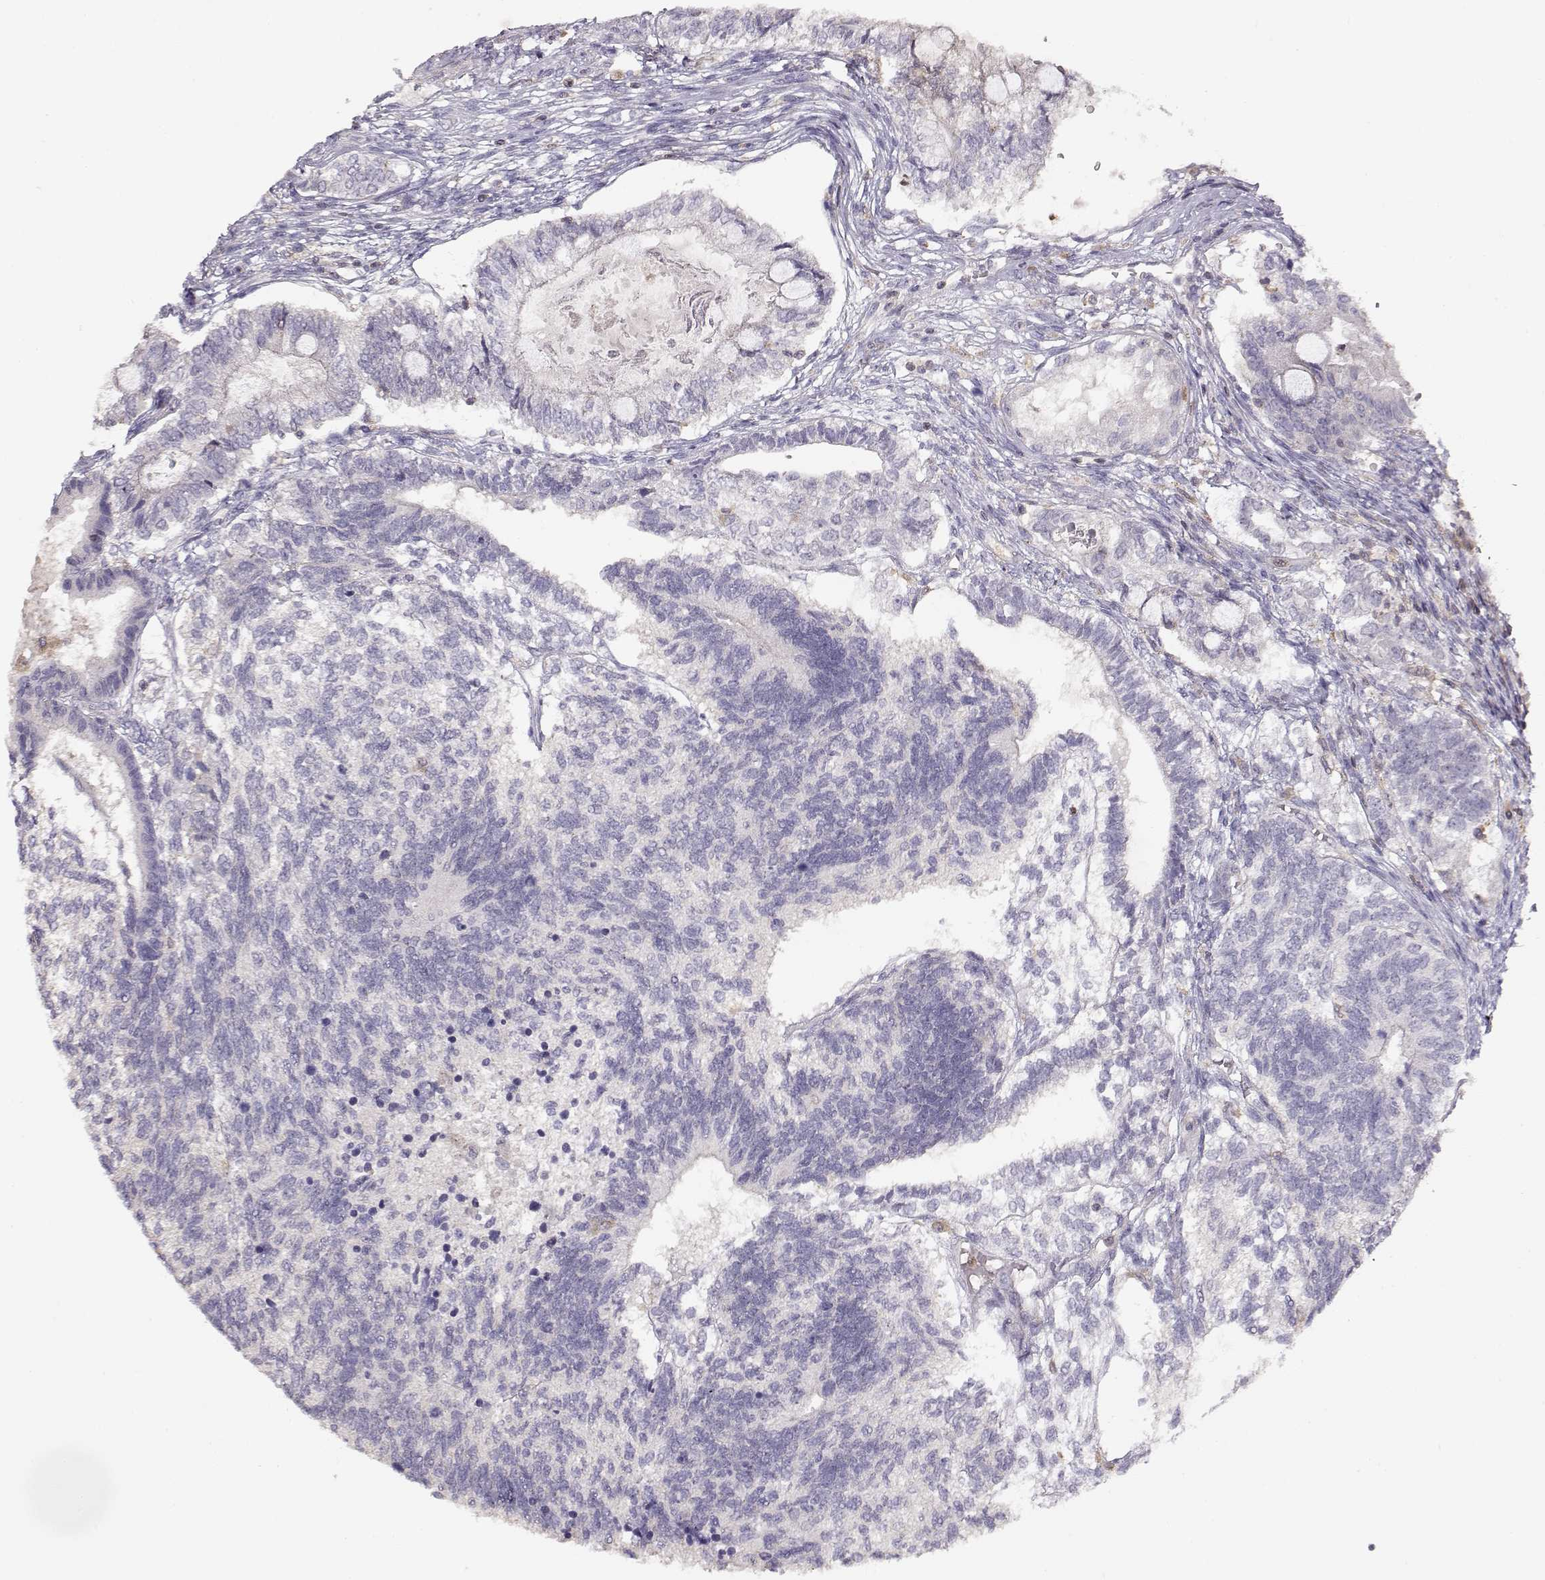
{"staining": {"intensity": "negative", "quantity": "none", "location": "none"}, "tissue": "testis cancer", "cell_type": "Tumor cells", "image_type": "cancer", "snomed": [{"axis": "morphology", "description": "Seminoma, NOS"}, {"axis": "morphology", "description": "Carcinoma, Embryonal, NOS"}, {"axis": "topography", "description": "Testis"}], "caption": "A high-resolution micrograph shows immunohistochemistry (IHC) staining of testis cancer, which shows no significant positivity in tumor cells.", "gene": "VAV1", "patient": {"sex": "male", "age": 41}}